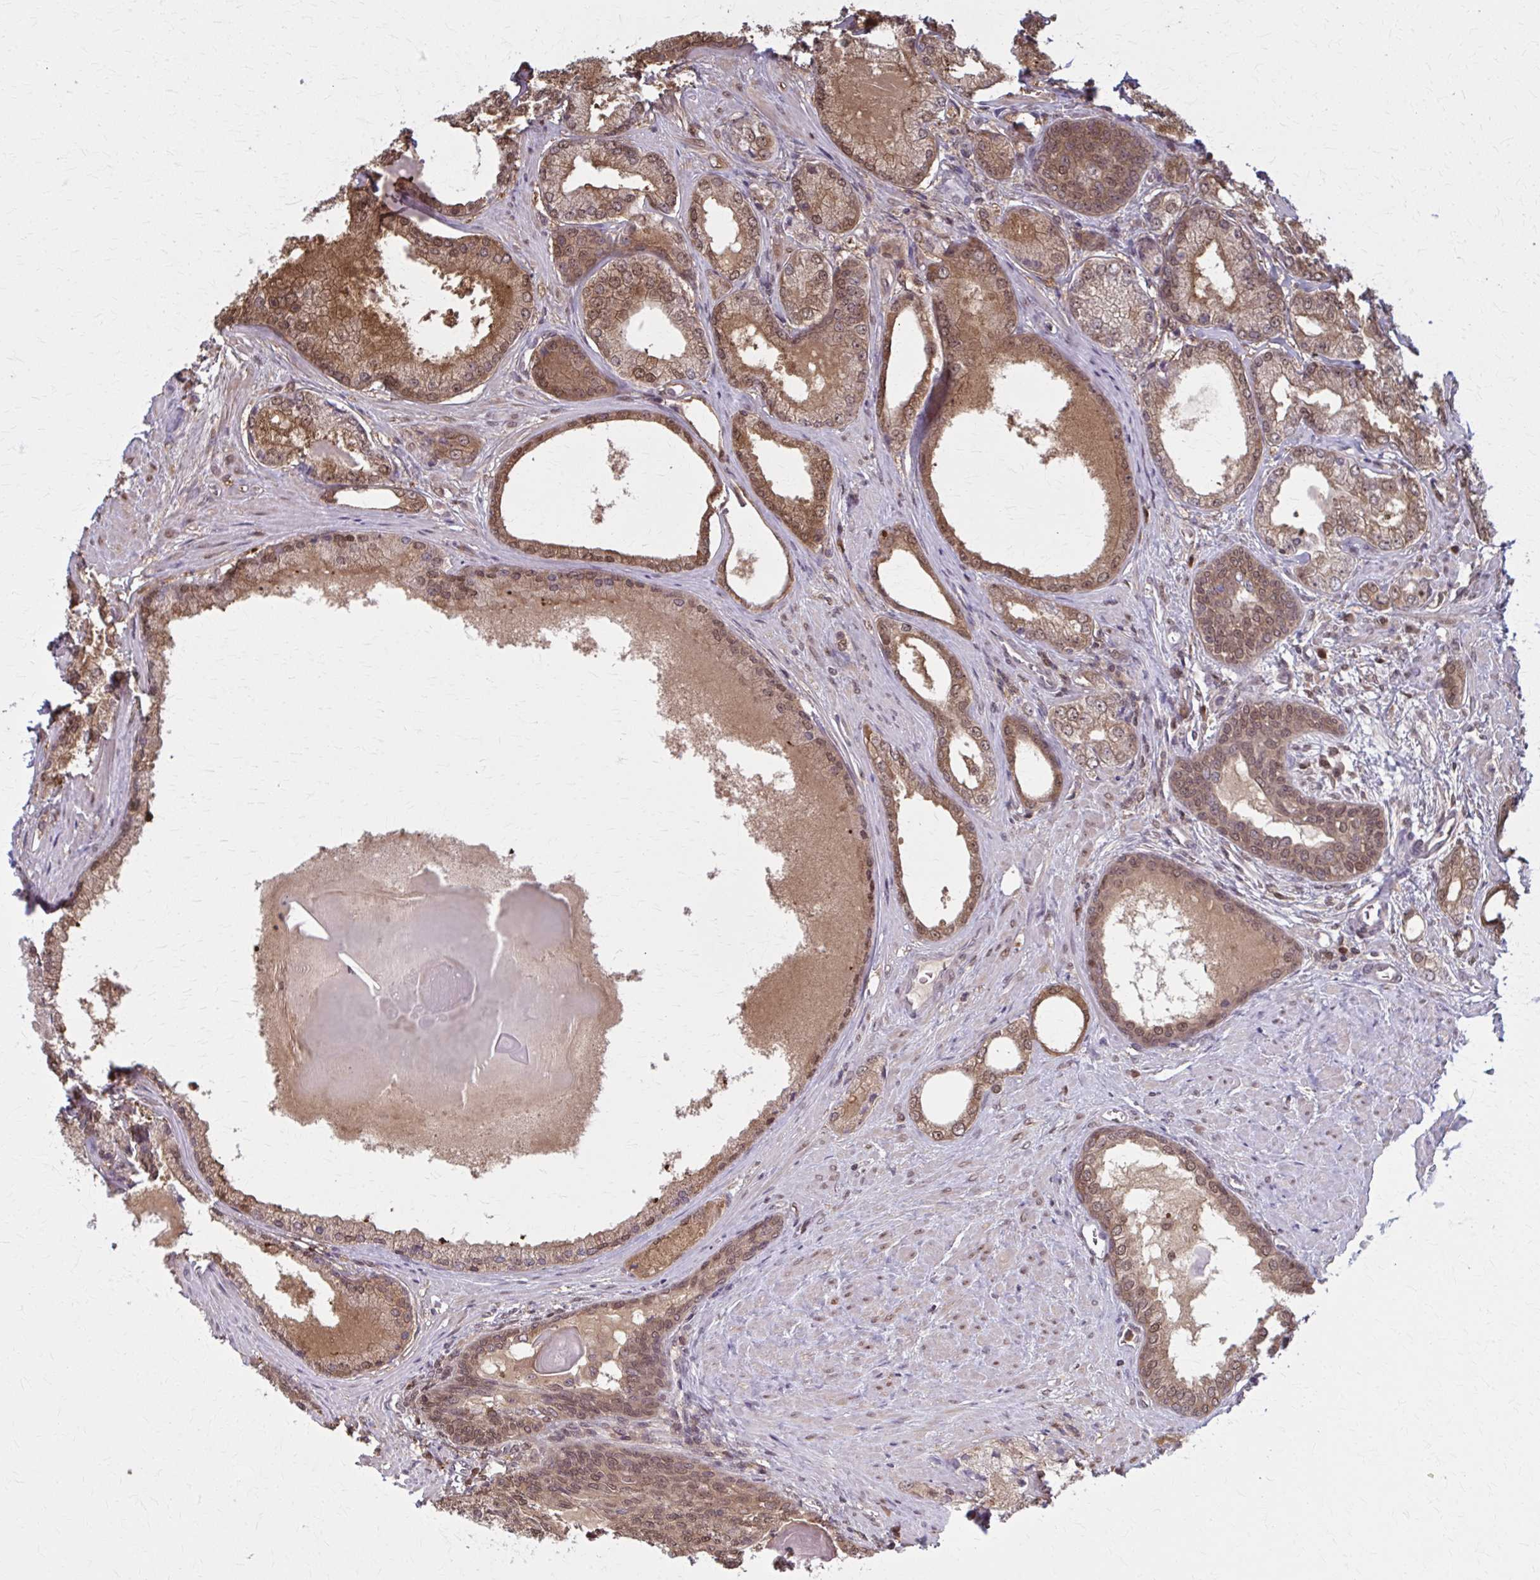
{"staining": {"intensity": "moderate", "quantity": ">75%", "location": "cytoplasmic/membranous,nuclear"}, "tissue": "prostate cancer", "cell_type": "Tumor cells", "image_type": "cancer", "snomed": [{"axis": "morphology", "description": "Adenocarcinoma, NOS"}, {"axis": "morphology", "description": "Adenocarcinoma, Low grade"}, {"axis": "topography", "description": "Prostate"}], "caption": "A photomicrograph of human adenocarcinoma (prostate) stained for a protein exhibits moderate cytoplasmic/membranous and nuclear brown staining in tumor cells.", "gene": "MDH1", "patient": {"sex": "male", "age": 68}}